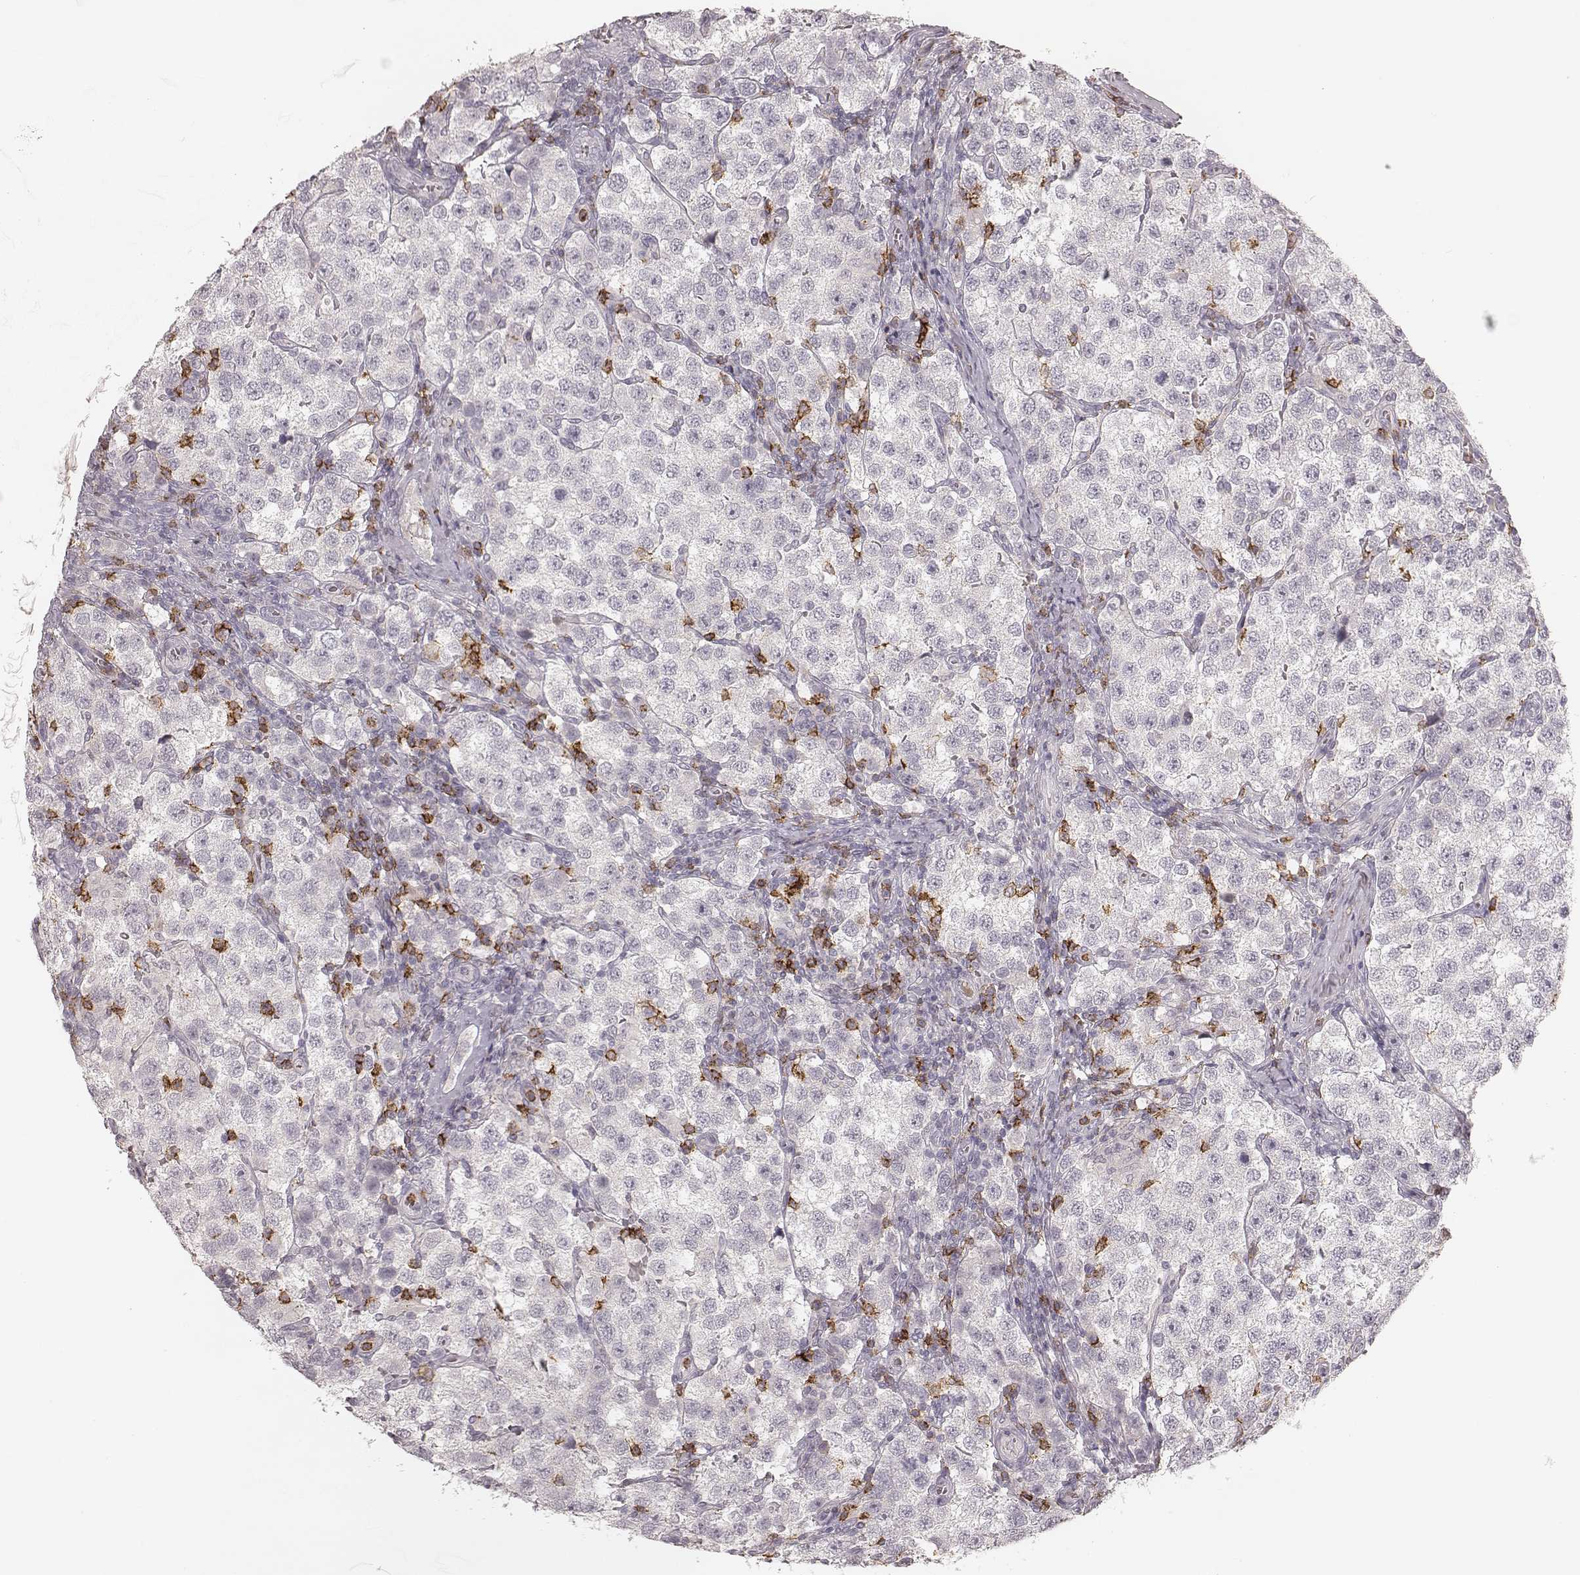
{"staining": {"intensity": "negative", "quantity": "none", "location": "none"}, "tissue": "testis cancer", "cell_type": "Tumor cells", "image_type": "cancer", "snomed": [{"axis": "morphology", "description": "Seminoma, NOS"}, {"axis": "topography", "description": "Testis"}], "caption": "A high-resolution histopathology image shows IHC staining of seminoma (testis), which shows no significant positivity in tumor cells. The staining is performed using DAB brown chromogen with nuclei counter-stained in using hematoxylin.", "gene": "CD8A", "patient": {"sex": "male", "age": 37}}